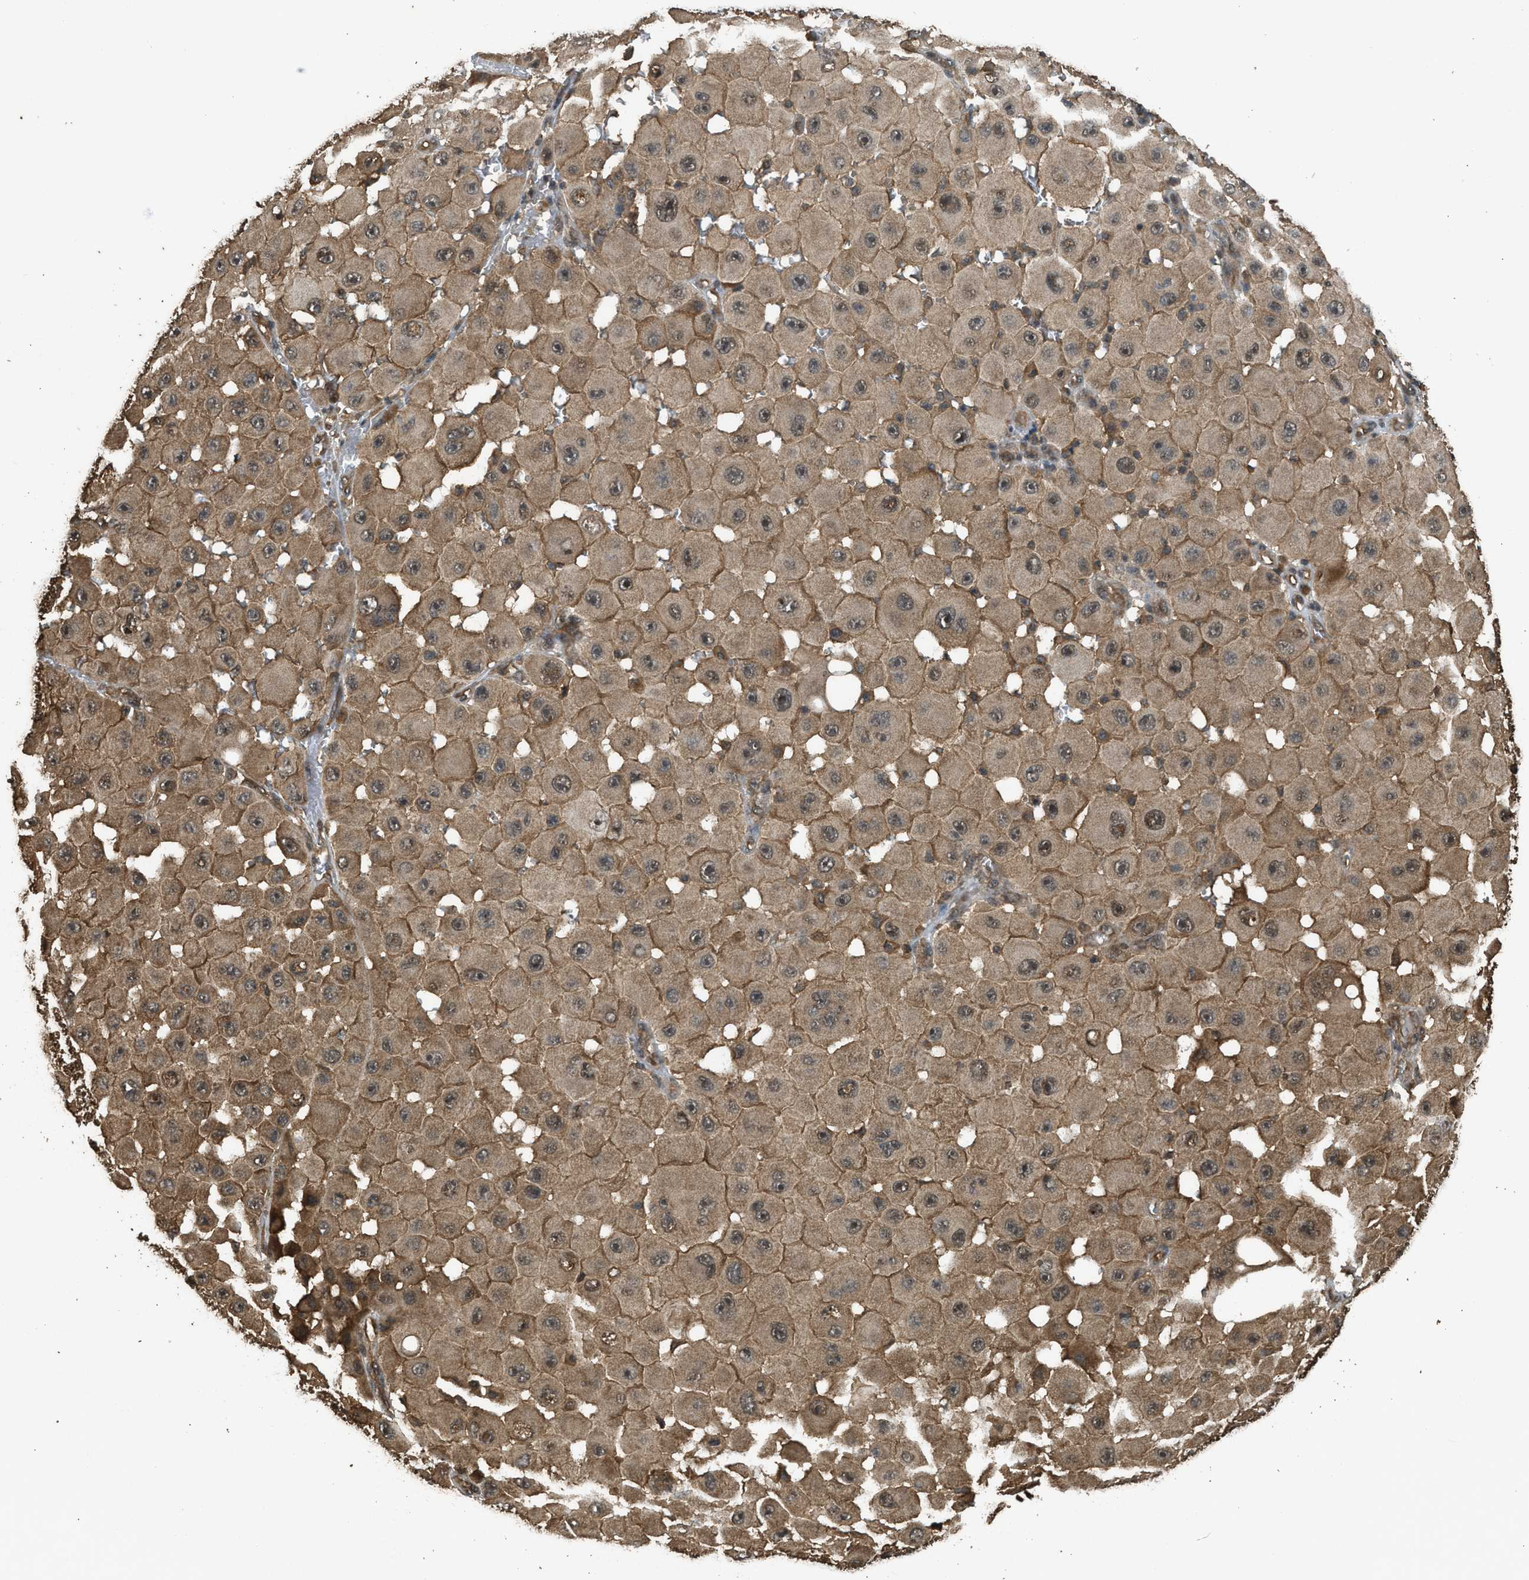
{"staining": {"intensity": "moderate", "quantity": ">75%", "location": "cytoplasmic/membranous"}, "tissue": "melanoma", "cell_type": "Tumor cells", "image_type": "cancer", "snomed": [{"axis": "morphology", "description": "Malignant melanoma, NOS"}, {"axis": "topography", "description": "Skin"}], "caption": "Protein staining shows moderate cytoplasmic/membranous expression in approximately >75% of tumor cells in malignant melanoma.", "gene": "MYBL2", "patient": {"sex": "female", "age": 81}}